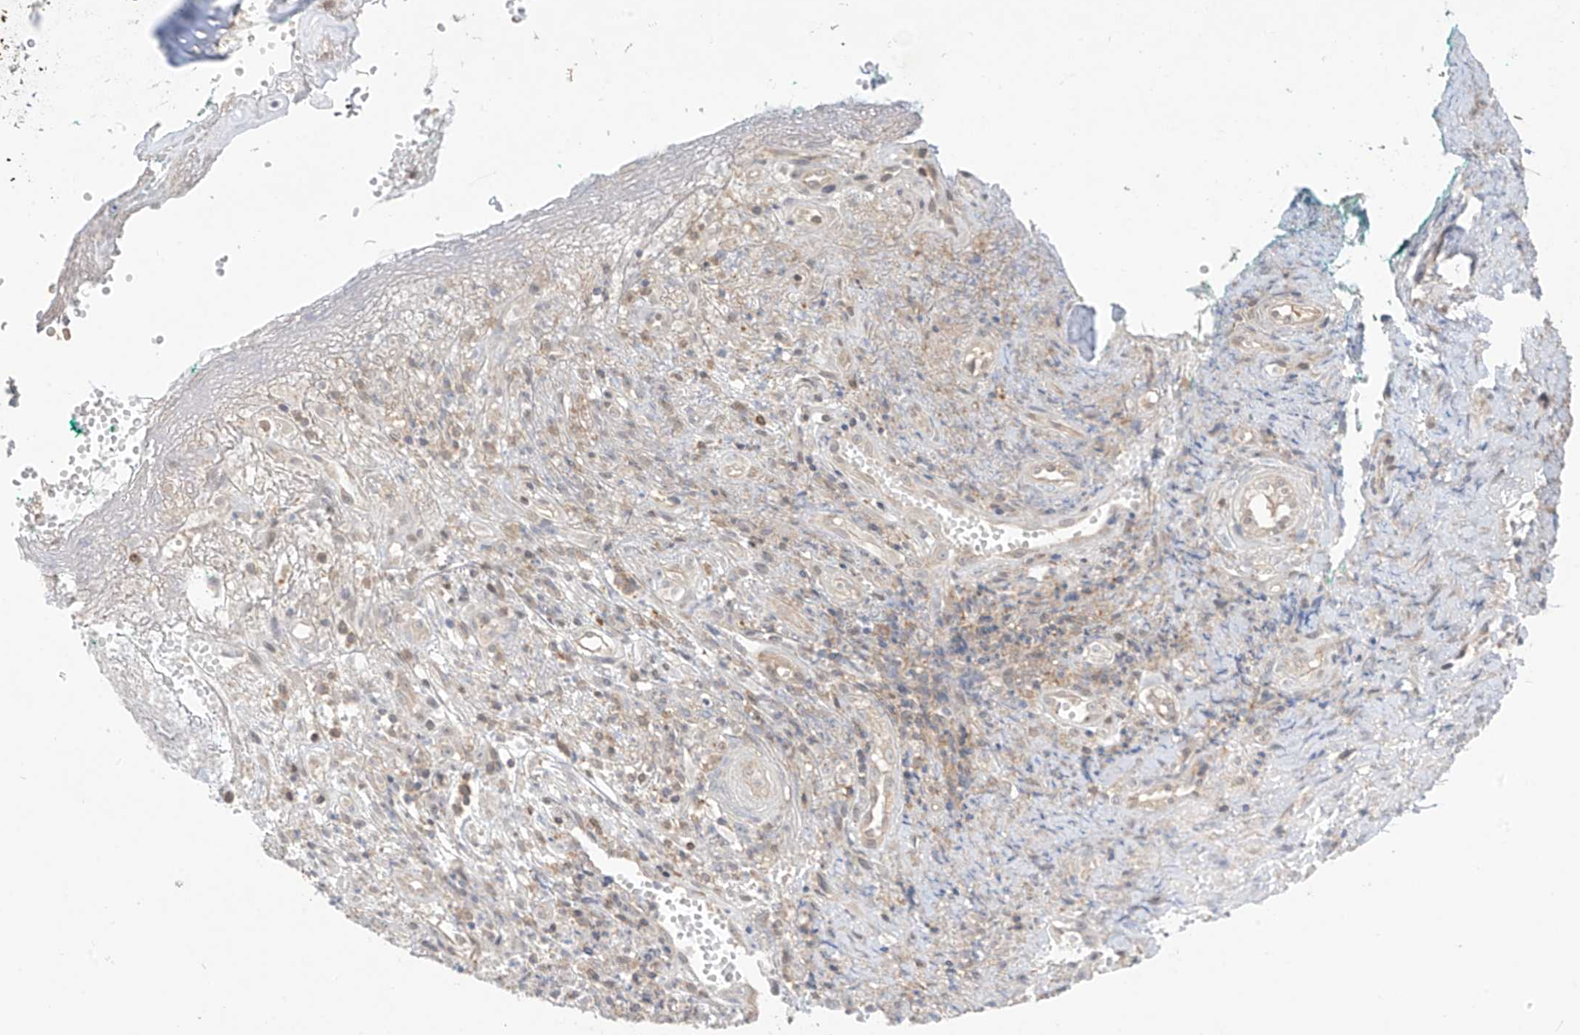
{"staining": {"intensity": "weak", "quantity": "25%-75%", "location": "cytoplasmic/membranous"}, "tissue": "adipose tissue", "cell_type": "Adipocytes", "image_type": "normal", "snomed": [{"axis": "morphology", "description": "Normal tissue, NOS"}, {"axis": "morphology", "description": "Basal cell carcinoma"}, {"axis": "topography", "description": "Cartilage tissue"}, {"axis": "topography", "description": "Nasopharynx"}, {"axis": "topography", "description": "Oral tissue"}], "caption": "Immunohistochemistry (IHC) photomicrograph of benign adipose tissue: adipose tissue stained using immunohistochemistry exhibits low levels of weak protein expression localized specifically in the cytoplasmic/membranous of adipocytes, appearing as a cytoplasmic/membranous brown color.", "gene": "ANGEL2", "patient": {"sex": "female", "age": 77}}